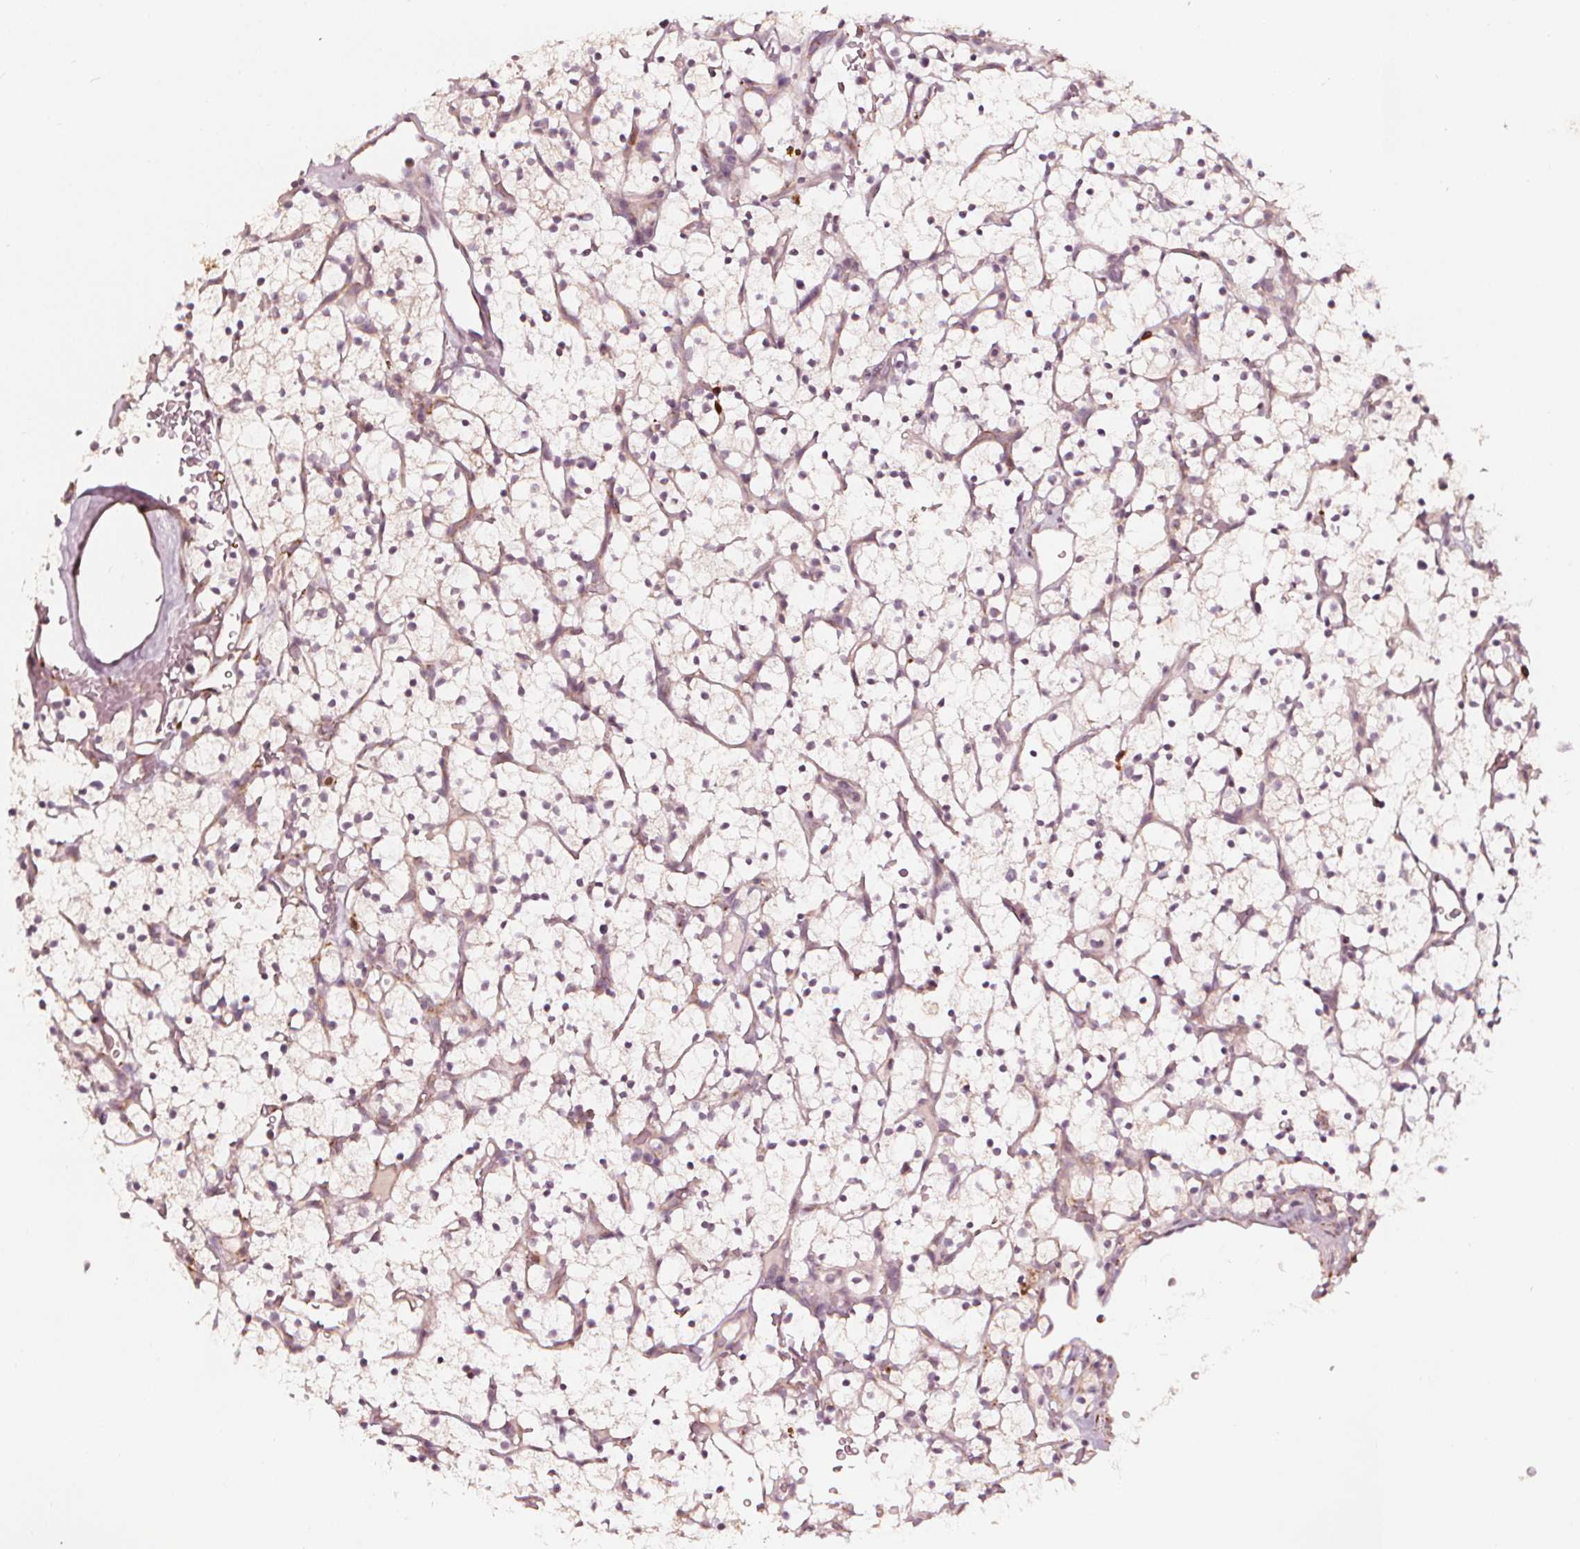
{"staining": {"intensity": "negative", "quantity": "none", "location": "none"}, "tissue": "renal cancer", "cell_type": "Tumor cells", "image_type": "cancer", "snomed": [{"axis": "morphology", "description": "Adenocarcinoma, NOS"}, {"axis": "topography", "description": "Kidney"}], "caption": "An immunohistochemistry micrograph of renal adenocarcinoma is shown. There is no staining in tumor cells of renal adenocarcinoma.", "gene": "NPC1L1", "patient": {"sex": "female", "age": 64}}